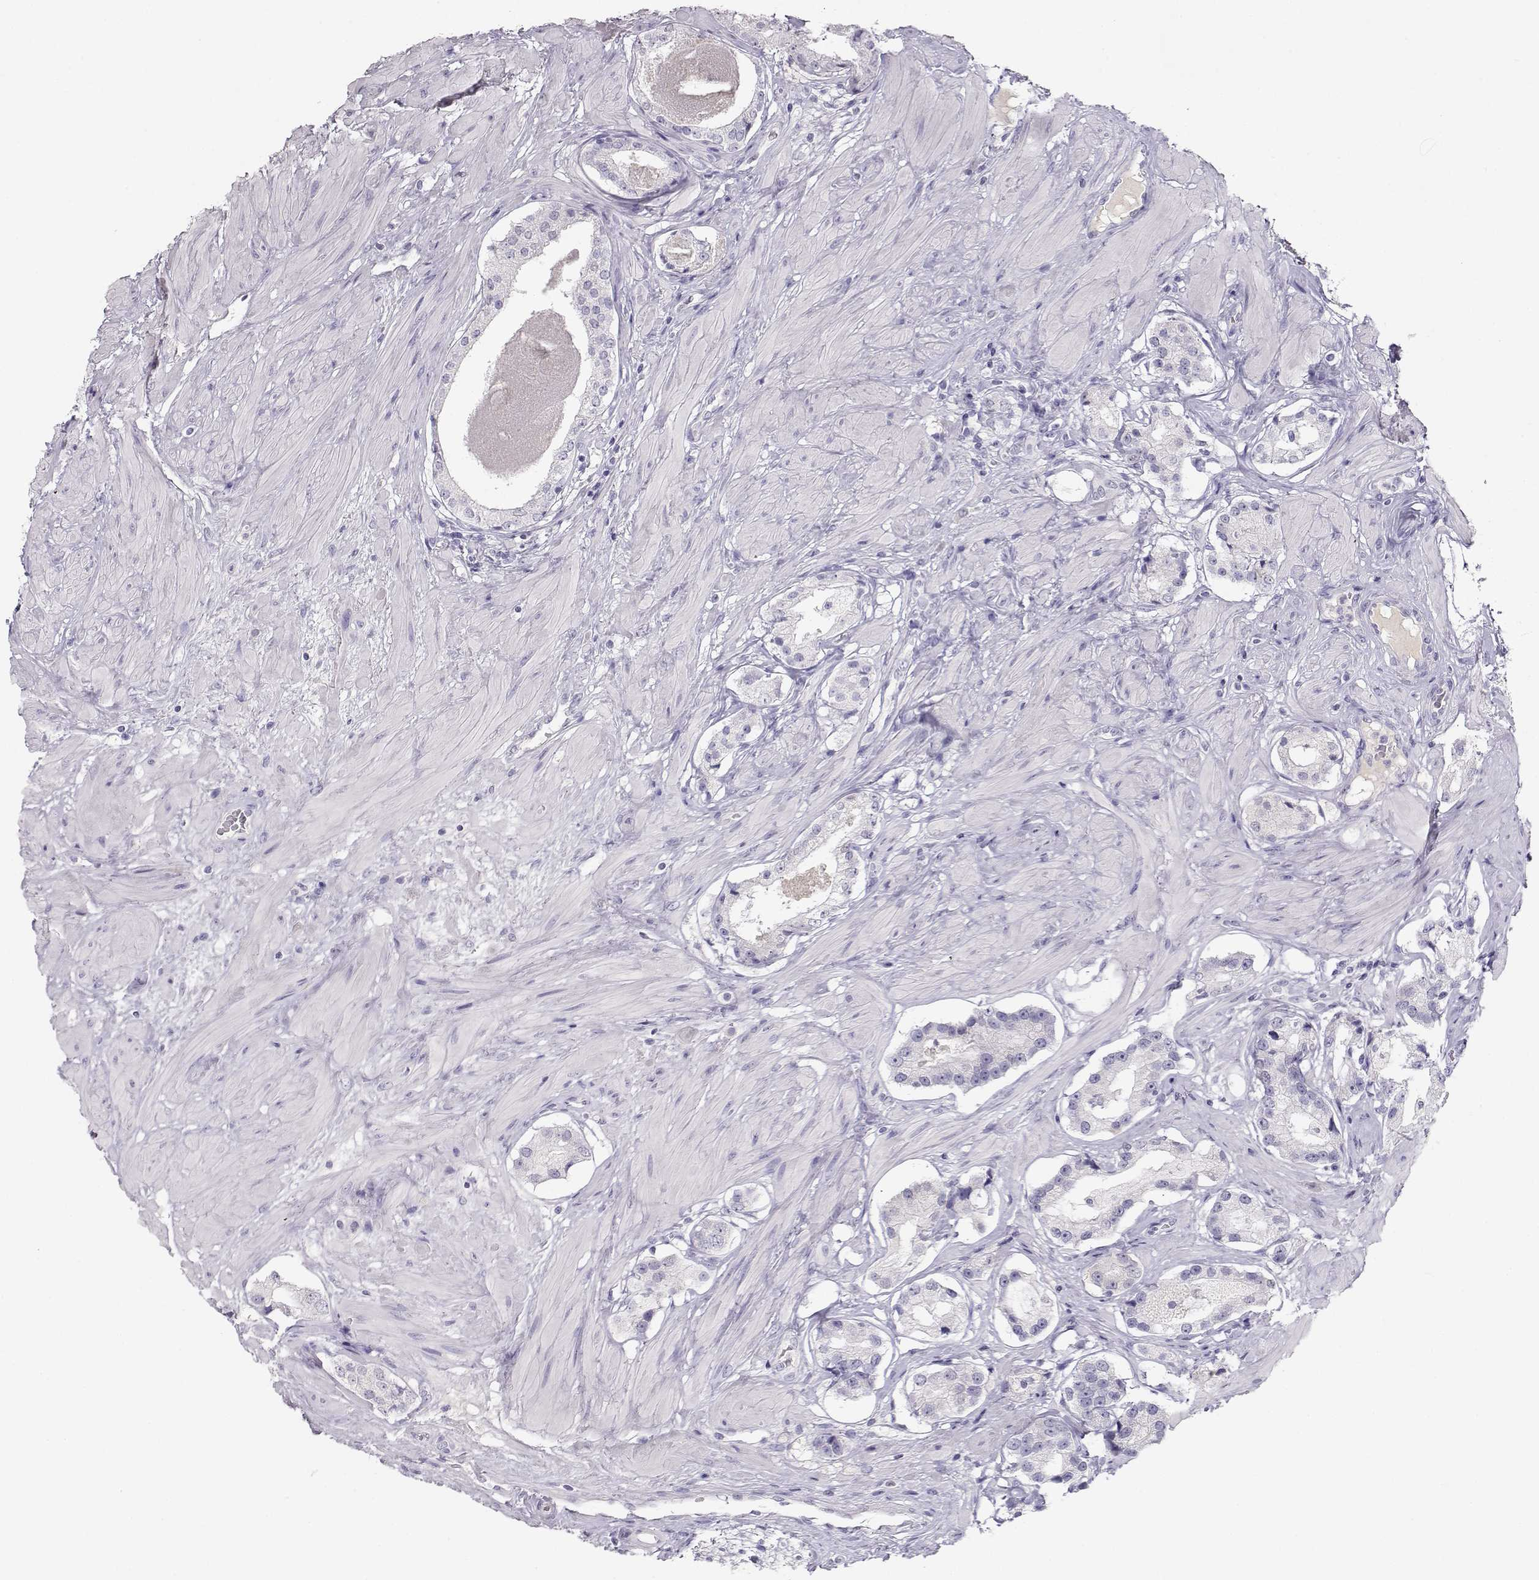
{"staining": {"intensity": "negative", "quantity": "none", "location": "none"}, "tissue": "prostate cancer", "cell_type": "Tumor cells", "image_type": "cancer", "snomed": [{"axis": "morphology", "description": "Adenocarcinoma, Low grade"}, {"axis": "topography", "description": "Prostate"}], "caption": "Low-grade adenocarcinoma (prostate) was stained to show a protein in brown. There is no significant positivity in tumor cells.", "gene": "OPN5", "patient": {"sex": "male", "age": 60}}